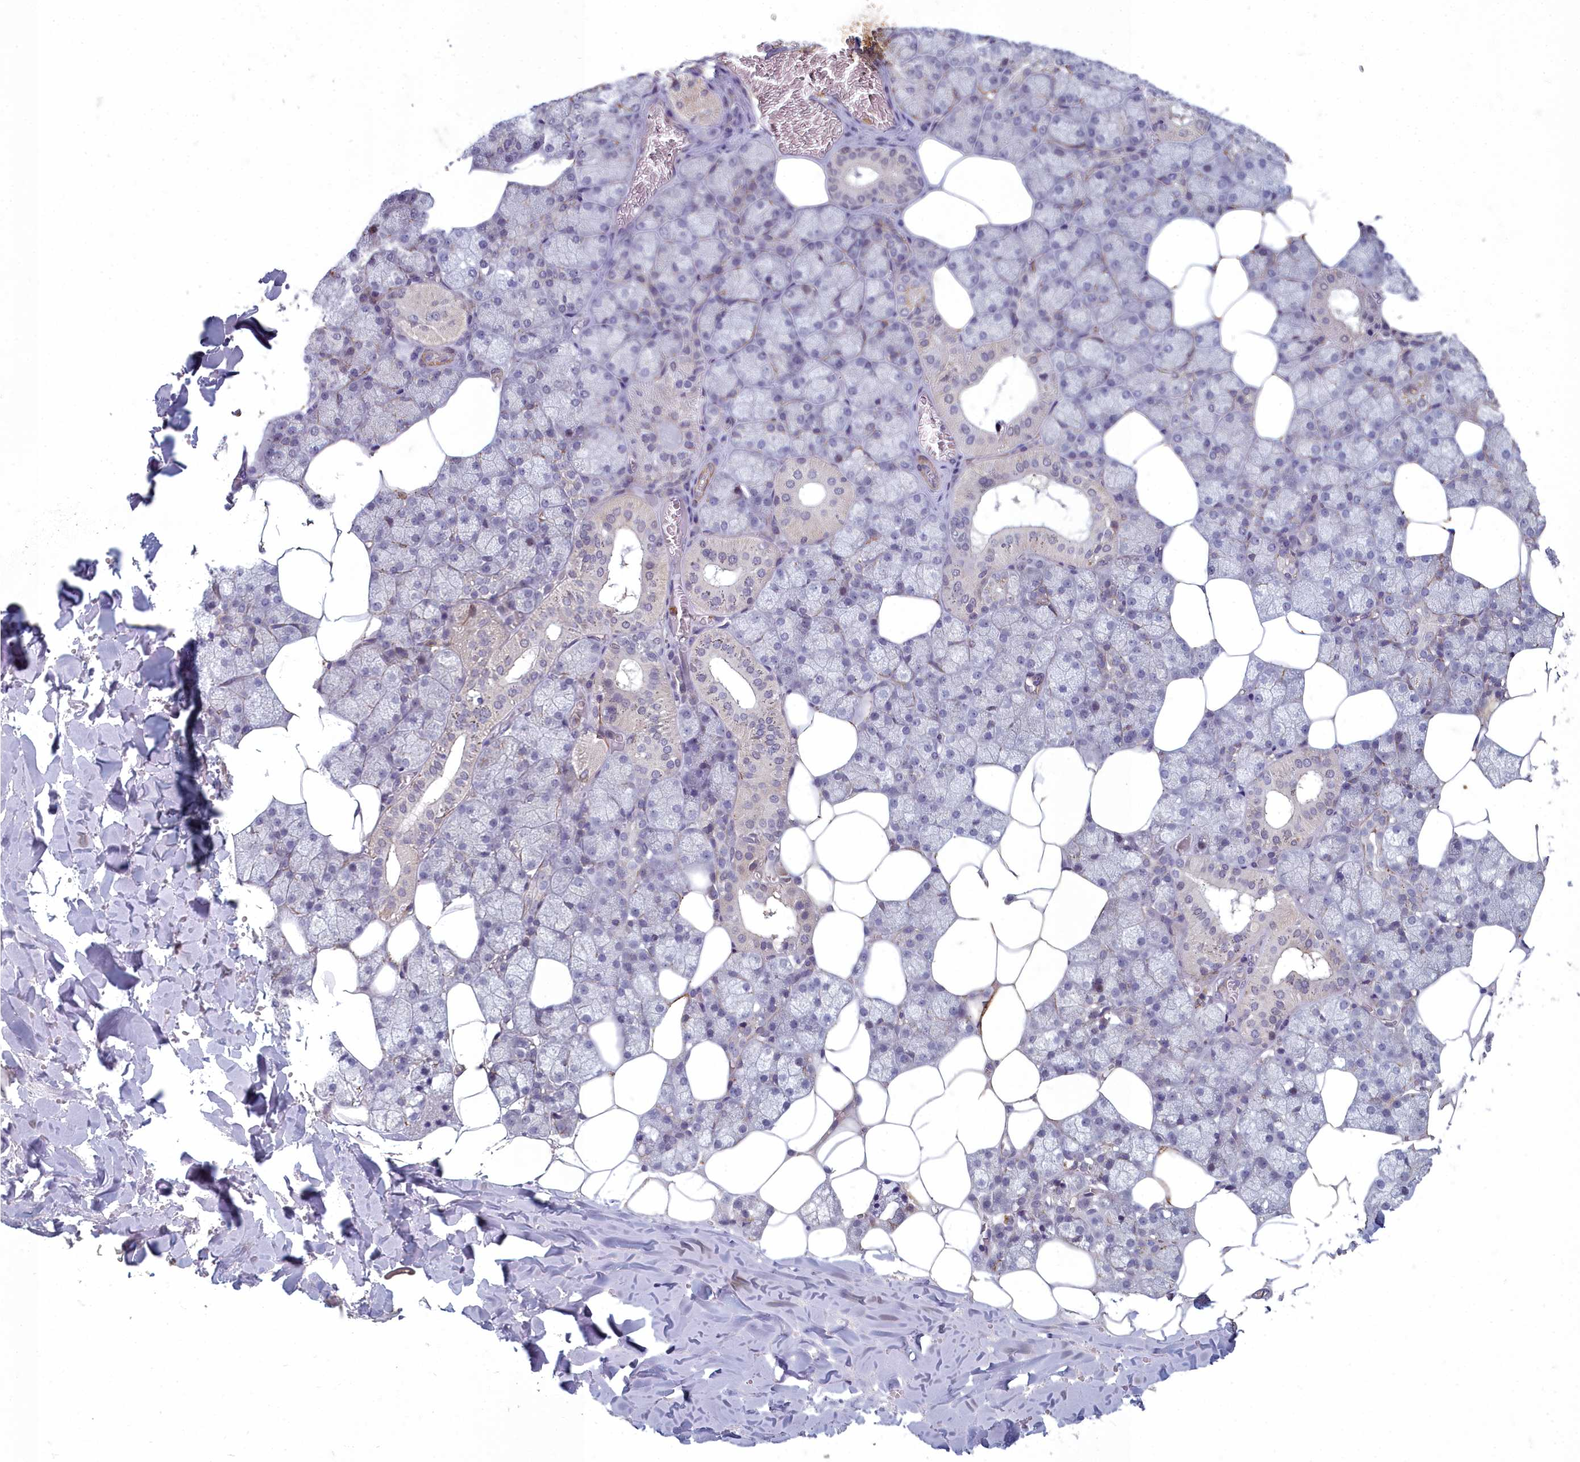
{"staining": {"intensity": "strong", "quantity": "<25%", "location": "cytoplasmic/membranous"}, "tissue": "salivary gland", "cell_type": "Glandular cells", "image_type": "normal", "snomed": [{"axis": "morphology", "description": "Normal tissue, NOS"}, {"axis": "topography", "description": "Salivary gland"}], "caption": "About <25% of glandular cells in normal human salivary gland show strong cytoplasmic/membranous protein staining as visualized by brown immunohistochemical staining.", "gene": "ZNF626", "patient": {"sex": "male", "age": 62}}